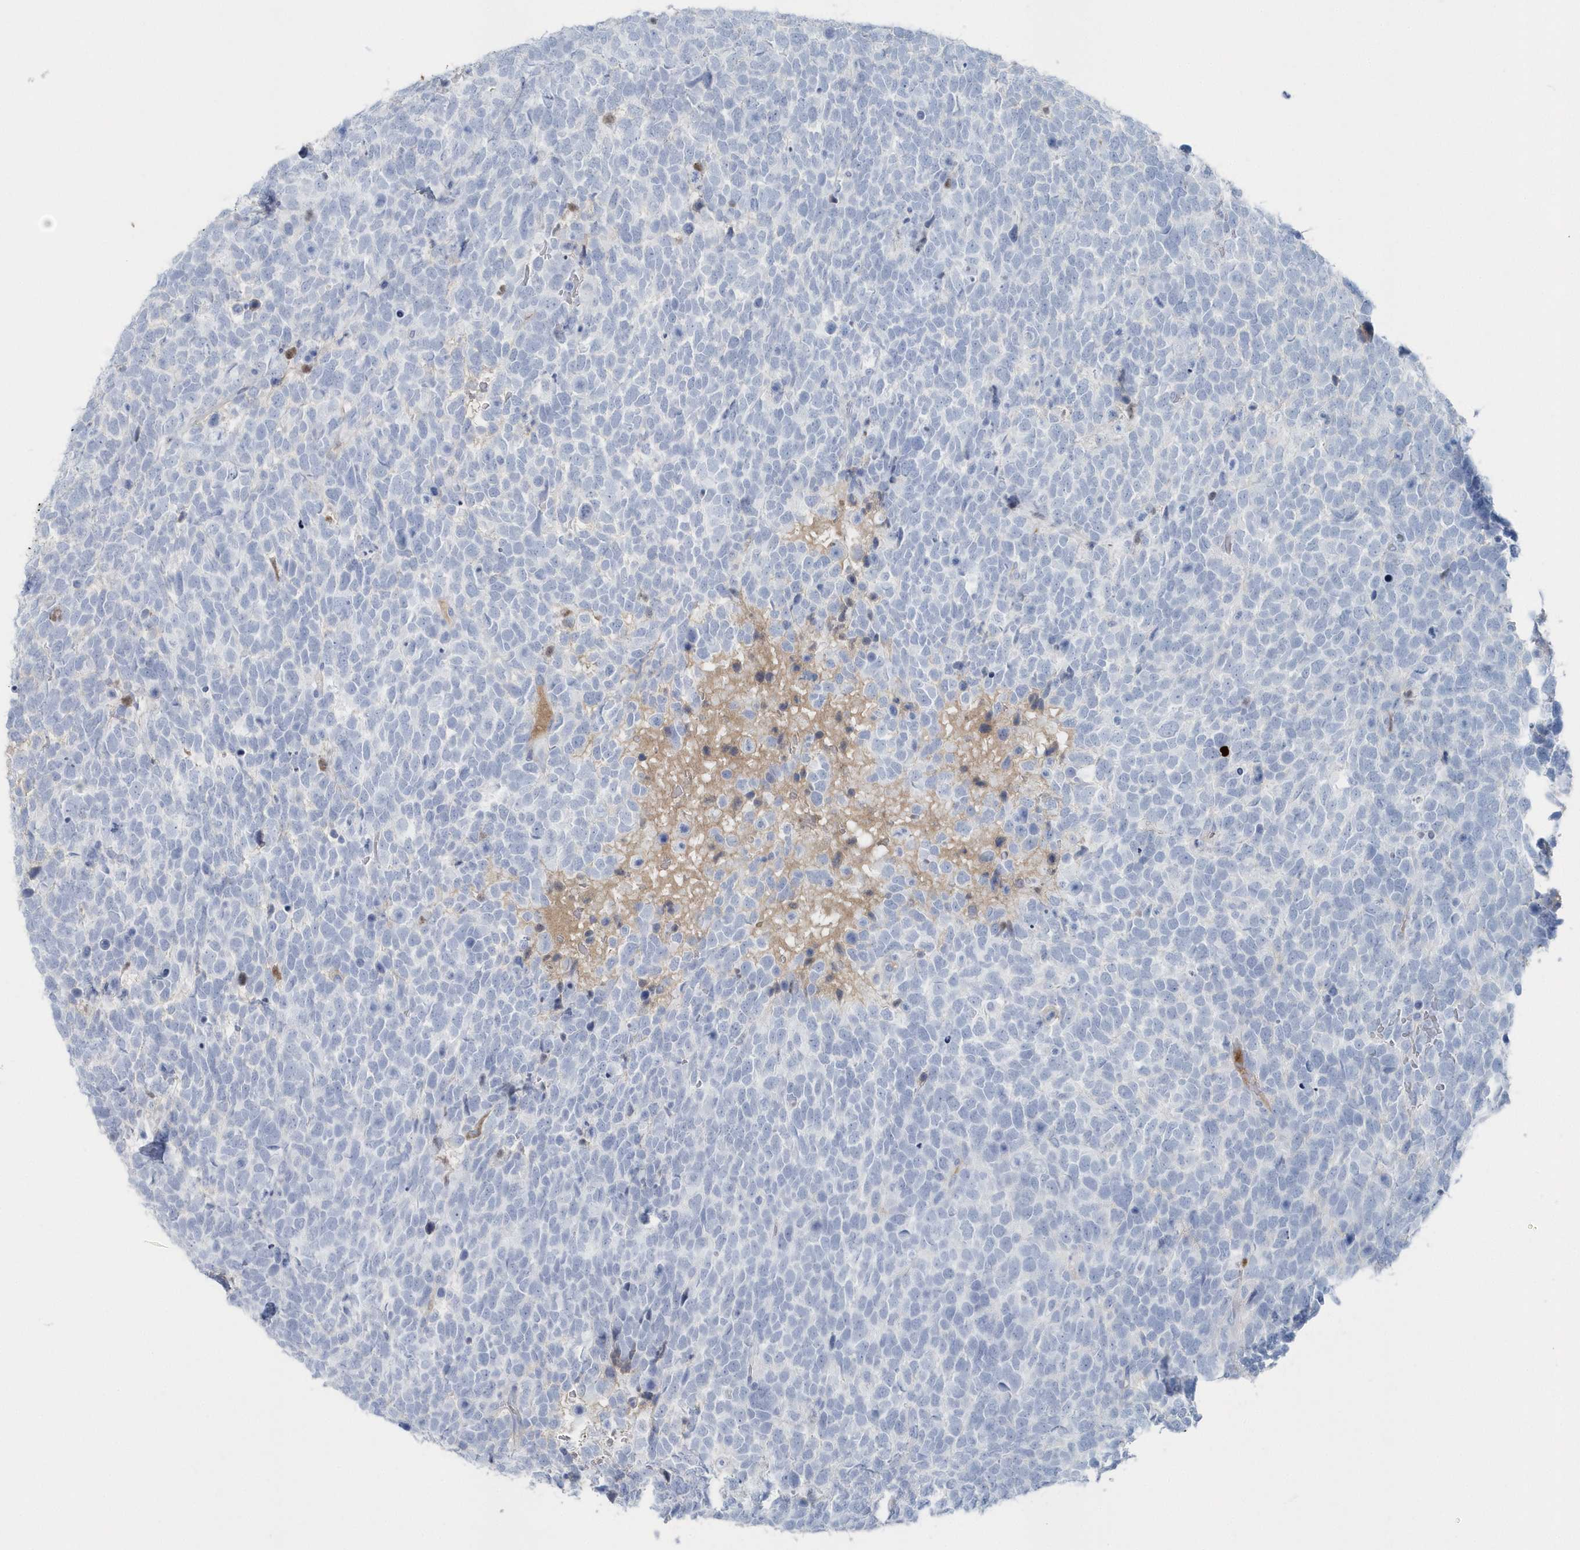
{"staining": {"intensity": "negative", "quantity": "none", "location": "none"}, "tissue": "urothelial cancer", "cell_type": "Tumor cells", "image_type": "cancer", "snomed": [{"axis": "morphology", "description": "Urothelial carcinoma, High grade"}, {"axis": "topography", "description": "Urinary bladder"}], "caption": "Histopathology image shows no protein expression in tumor cells of urothelial carcinoma (high-grade) tissue.", "gene": "JCHAIN", "patient": {"sex": "female", "age": 82}}